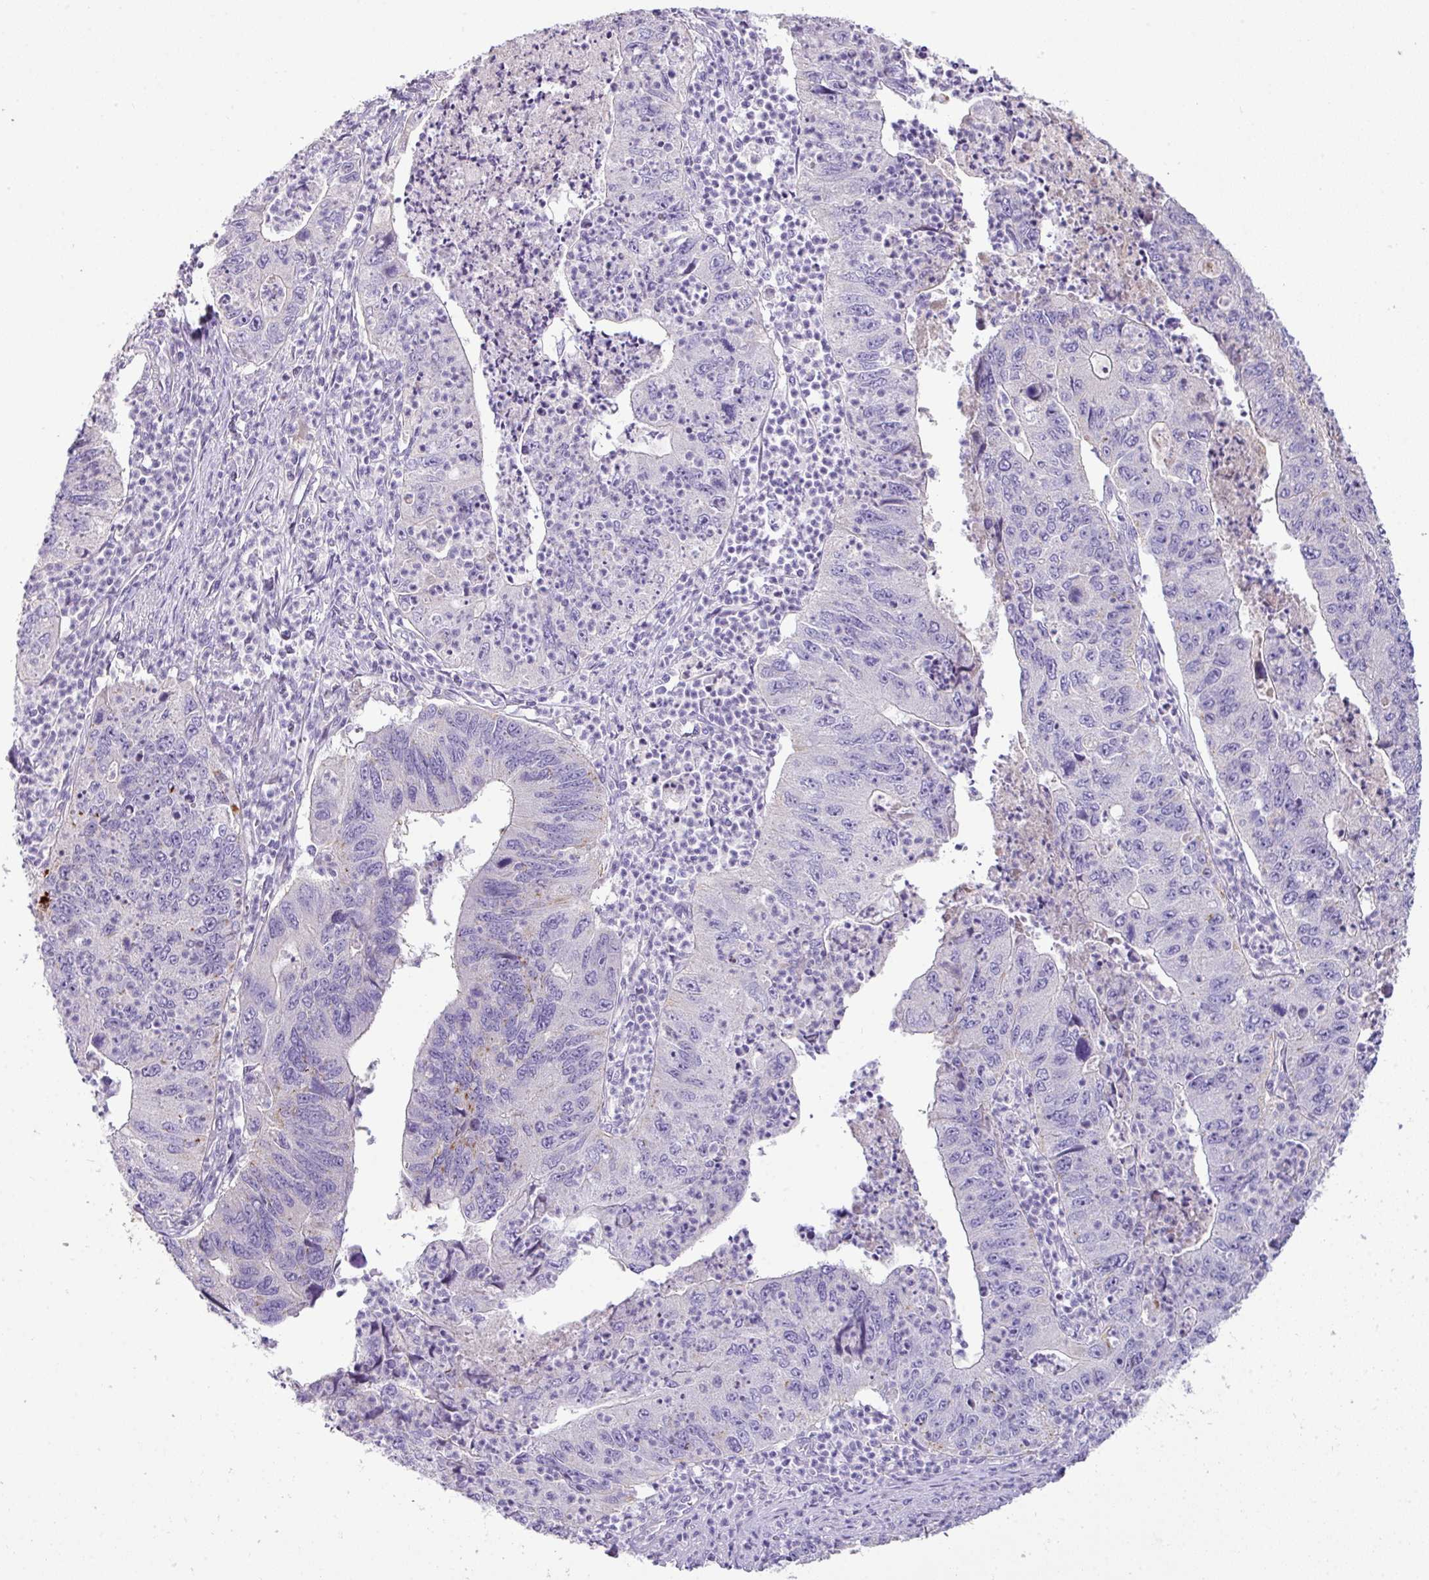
{"staining": {"intensity": "negative", "quantity": "none", "location": "none"}, "tissue": "stomach cancer", "cell_type": "Tumor cells", "image_type": "cancer", "snomed": [{"axis": "morphology", "description": "Adenocarcinoma, NOS"}, {"axis": "topography", "description": "Stomach"}], "caption": "This is an IHC photomicrograph of stomach cancer (adenocarcinoma). There is no staining in tumor cells.", "gene": "OR6C6", "patient": {"sex": "male", "age": 59}}